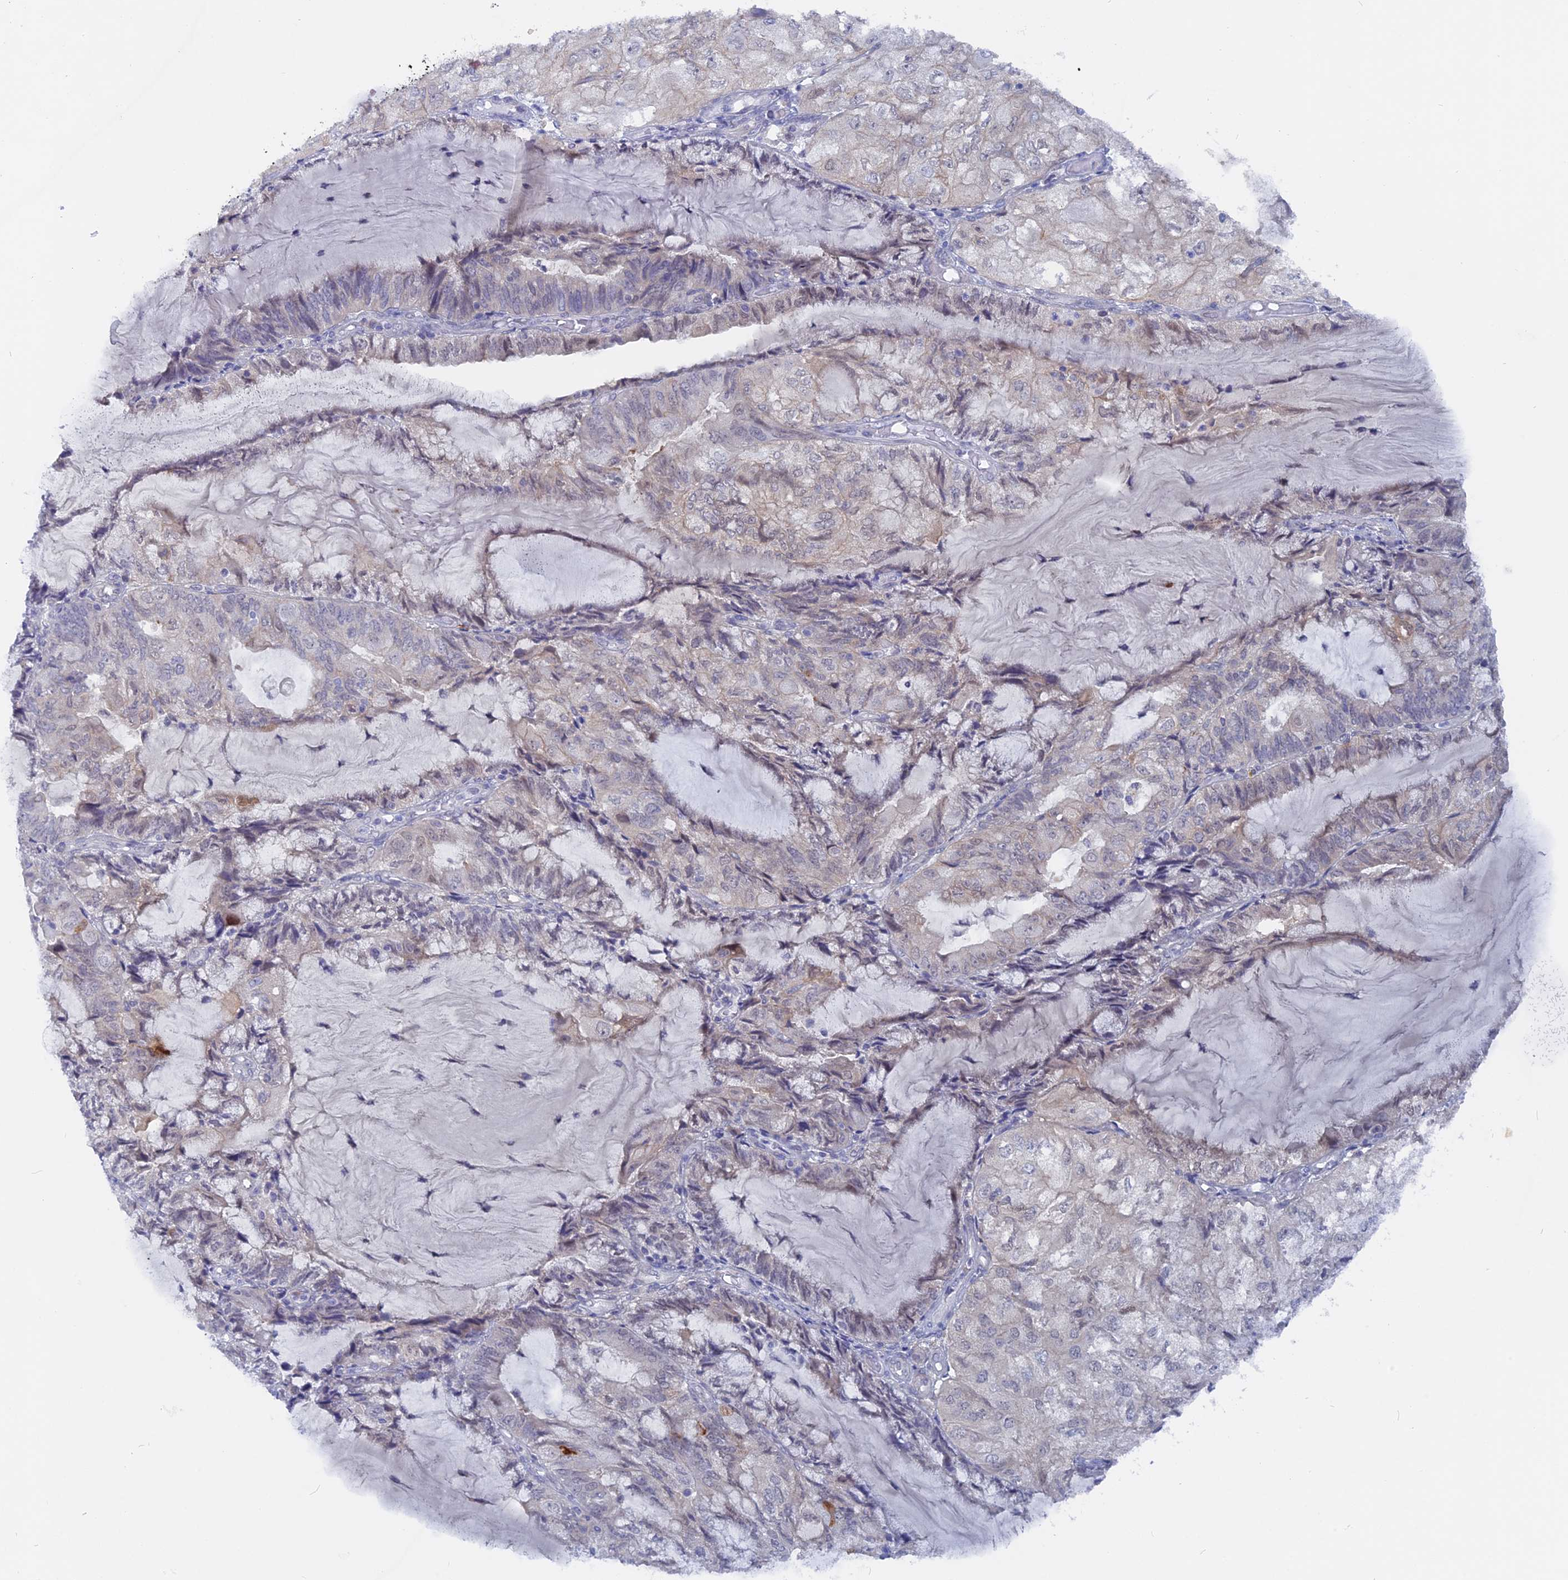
{"staining": {"intensity": "negative", "quantity": "none", "location": "none"}, "tissue": "endometrial cancer", "cell_type": "Tumor cells", "image_type": "cancer", "snomed": [{"axis": "morphology", "description": "Adenocarcinoma, NOS"}, {"axis": "topography", "description": "Endometrium"}], "caption": "A high-resolution micrograph shows immunohistochemistry staining of endometrial cancer (adenocarcinoma), which shows no significant staining in tumor cells.", "gene": "DACT3", "patient": {"sex": "female", "age": 81}}